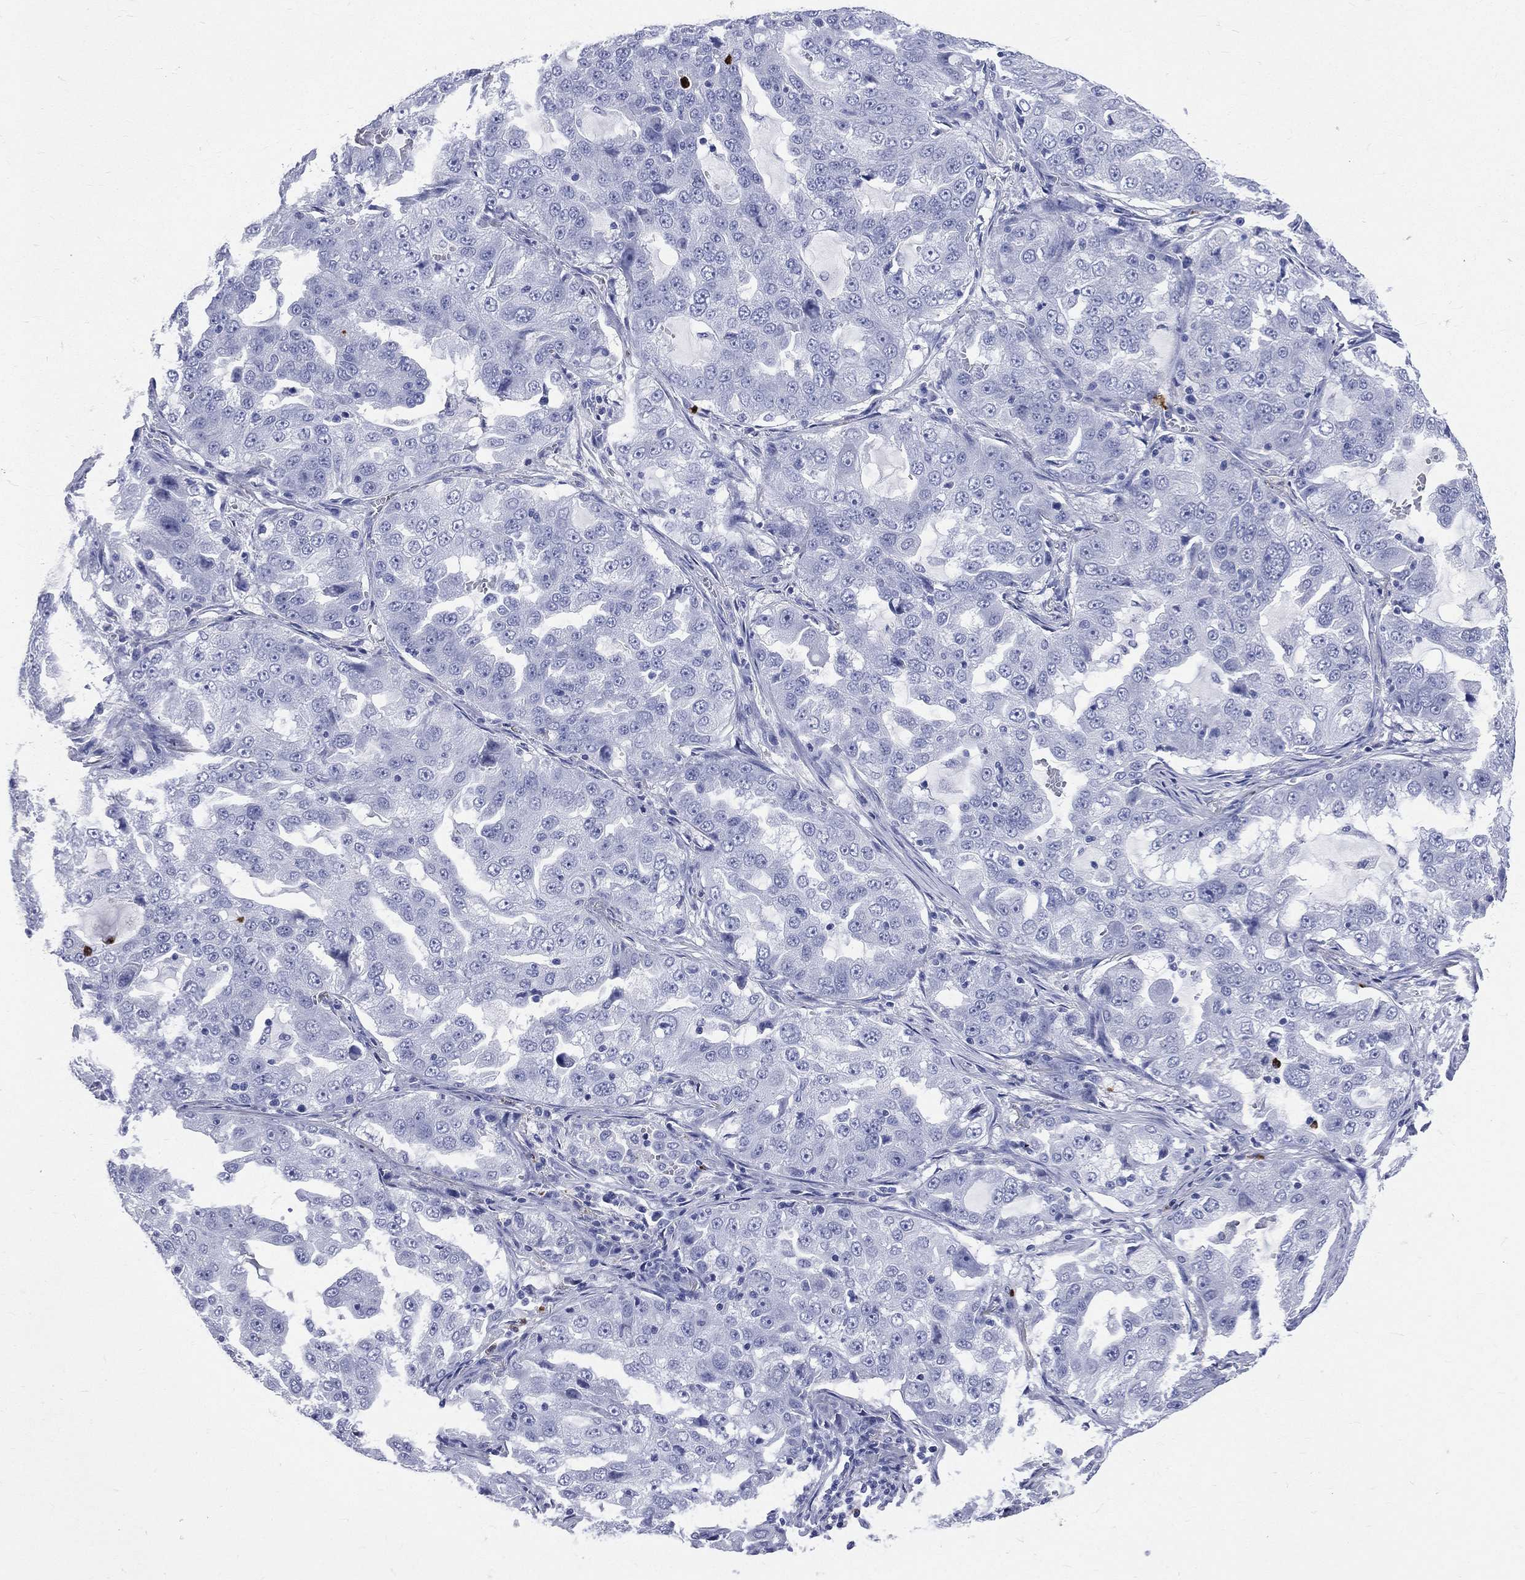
{"staining": {"intensity": "negative", "quantity": "none", "location": "none"}, "tissue": "lung cancer", "cell_type": "Tumor cells", "image_type": "cancer", "snomed": [{"axis": "morphology", "description": "Adenocarcinoma, NOS"}, {"axis": "topography", "description": "Lung"}], "caption": "Tumor cells show no significant expression in adenocarcinoma (lung).", "gene": "PGLYRP1", "patient": {"sex": "female", "age": 61}}